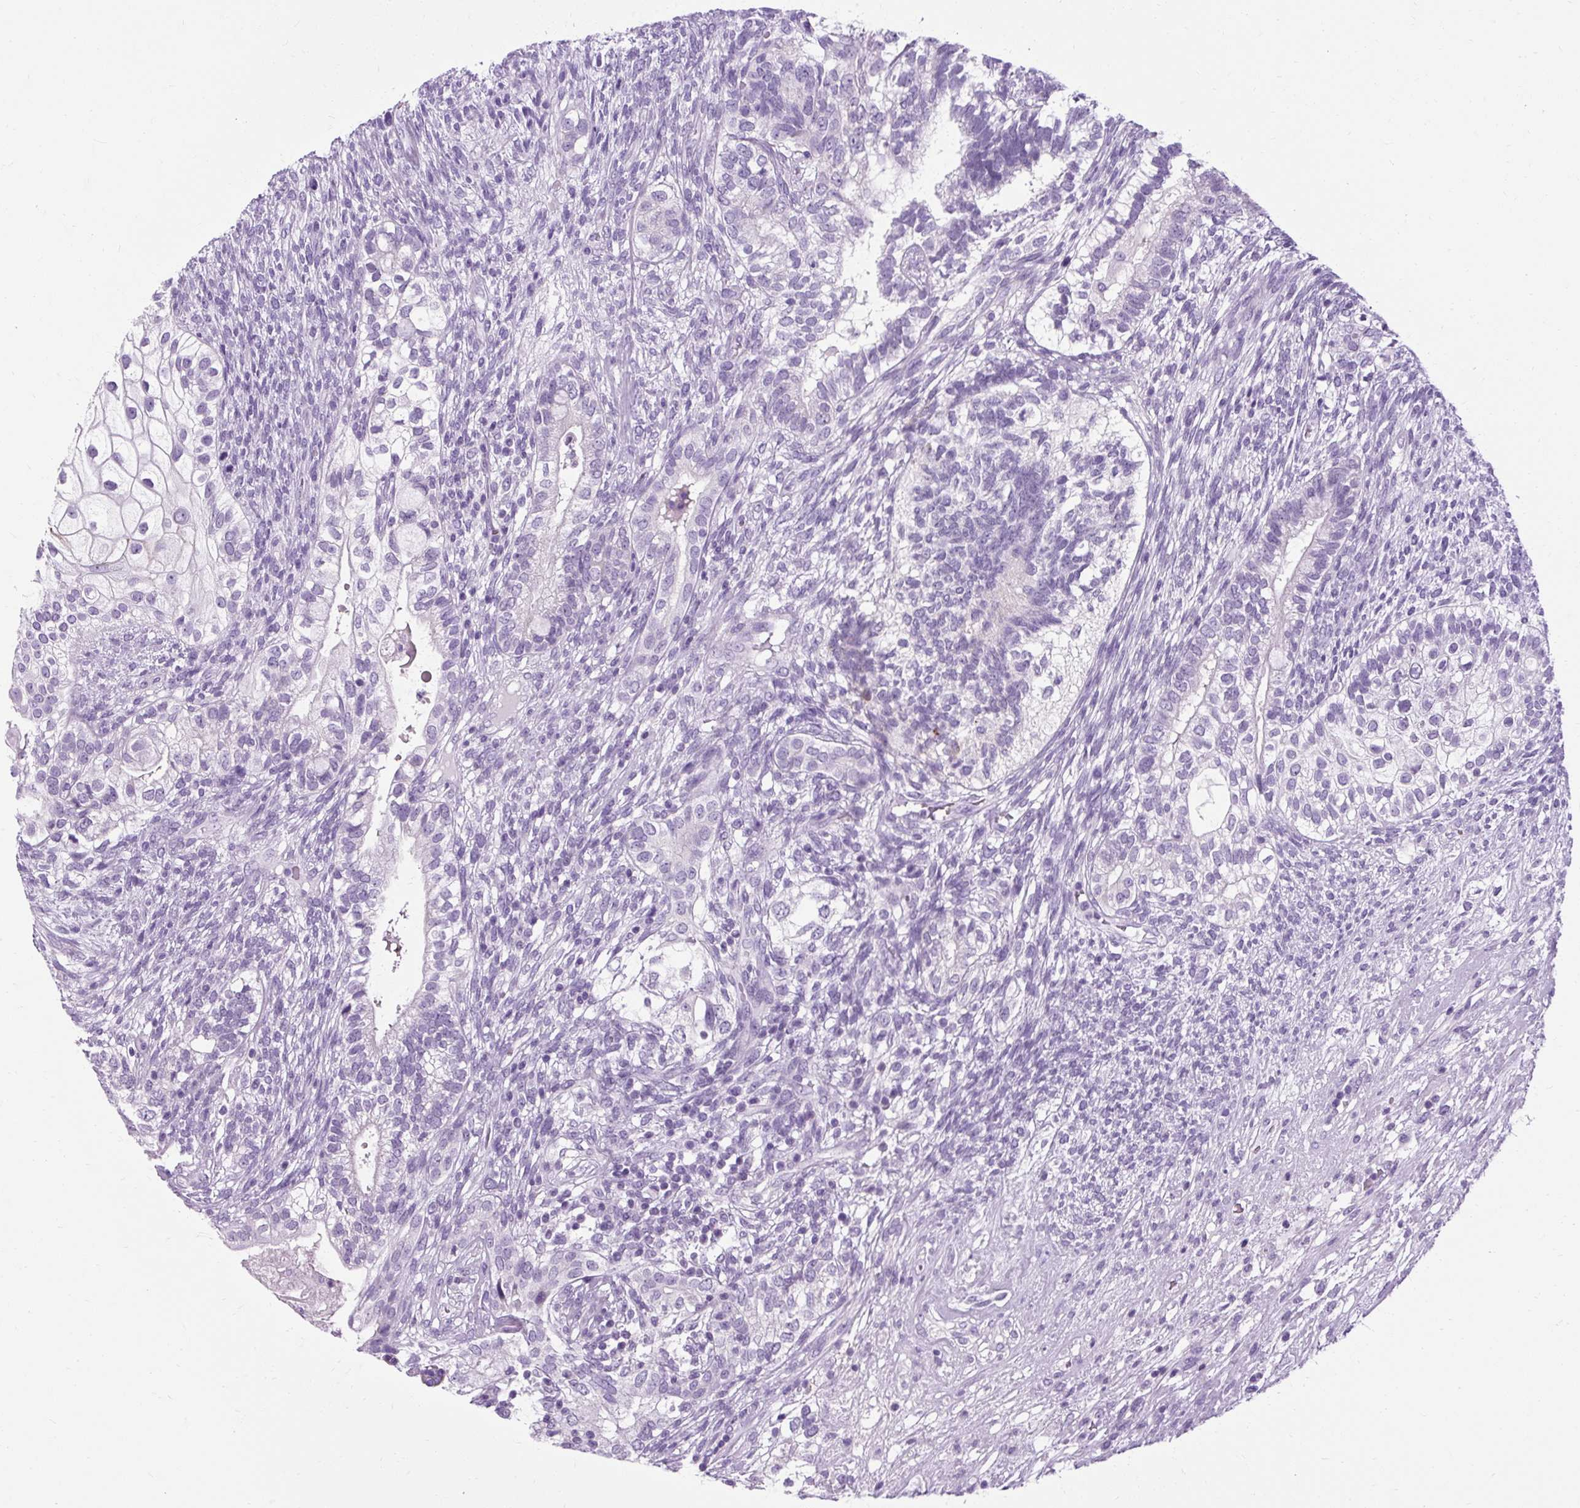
{"staining": {"intensity": "negative", "quantity": "none", "location": "none"}, "tissue": "testis cancer", "cell_type": "Tumor cells", "image_type": "cancer", "snomed": [{"axis": "morphology", "description": "Seminoma, NOS"}, {"axis": "morphology", "description": "Carcinoma, Embryonal, NOS"}, {"axis": "topography", "description": "Testis"}], "caption": "Histopathology image shows no significant protein staining in tumor cells of testis cancer. (Stains: DAB (3,3'-diaminobenzidine) IHC with hematoxylin counter stain, Microscopy: brightfield microscopy at high magnification).", "gene": "B3GNT4", "patient": {"sex": "male", "age": 41}}